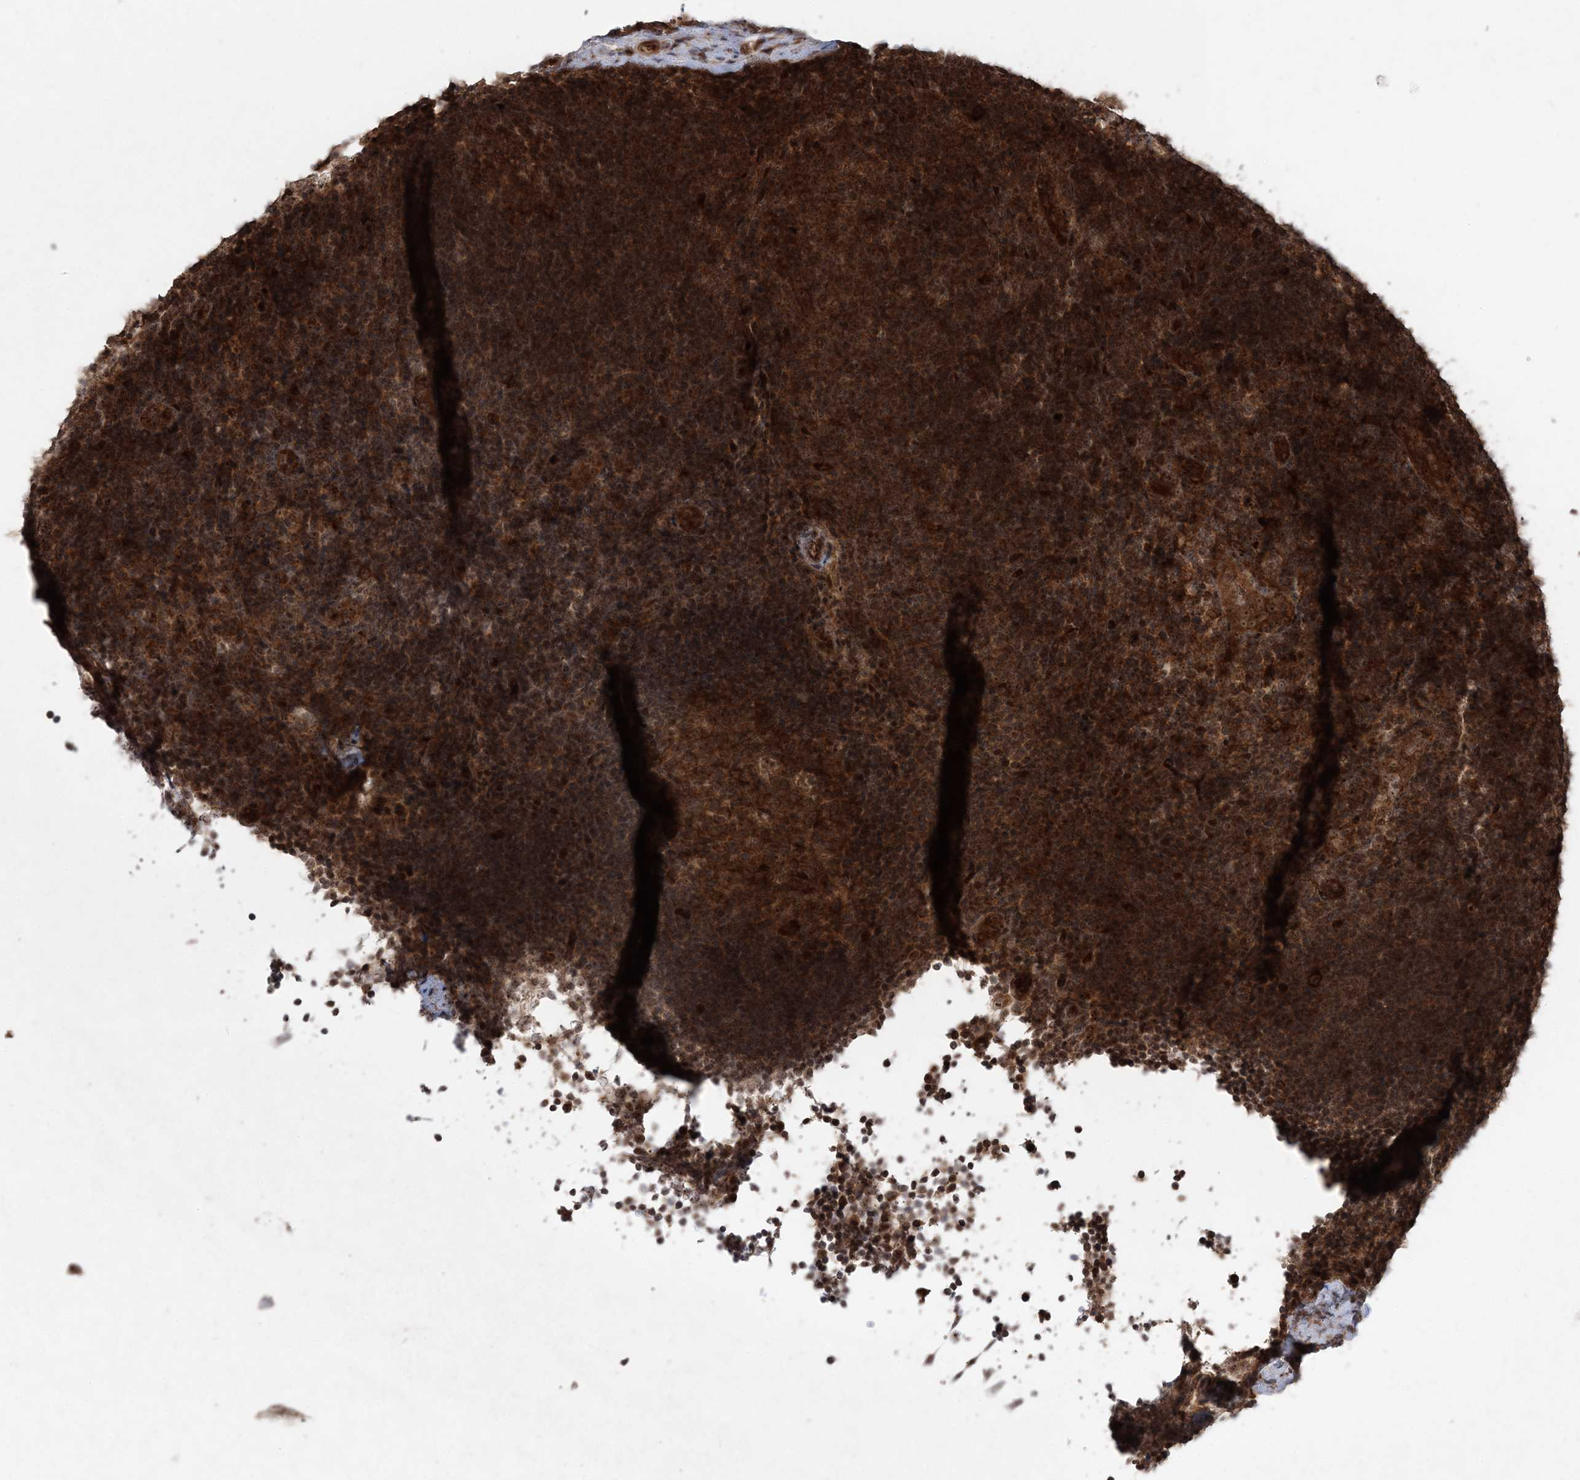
{"staining": {"intensity": "strong", "quantity": ">75%", "location": "cytoplasmic/membranous"}, "tissue": "lymph node", "cell_type": "Germinal center cells", "image_type": "normal", "snomed": [{"axis": "morphology", "description": "Normal tissue, NOS"}, {"axis": "topography", "description": "Lymph node"}], "caption": "Unremarkable lymph node exhibits strong cytoplasmic/membranous positivity in approximately >75% of germinal center cells, visualized by immunohistochemistry.", "gene": "SERINC1", "patient": {"sex": "female", "age": 22}}